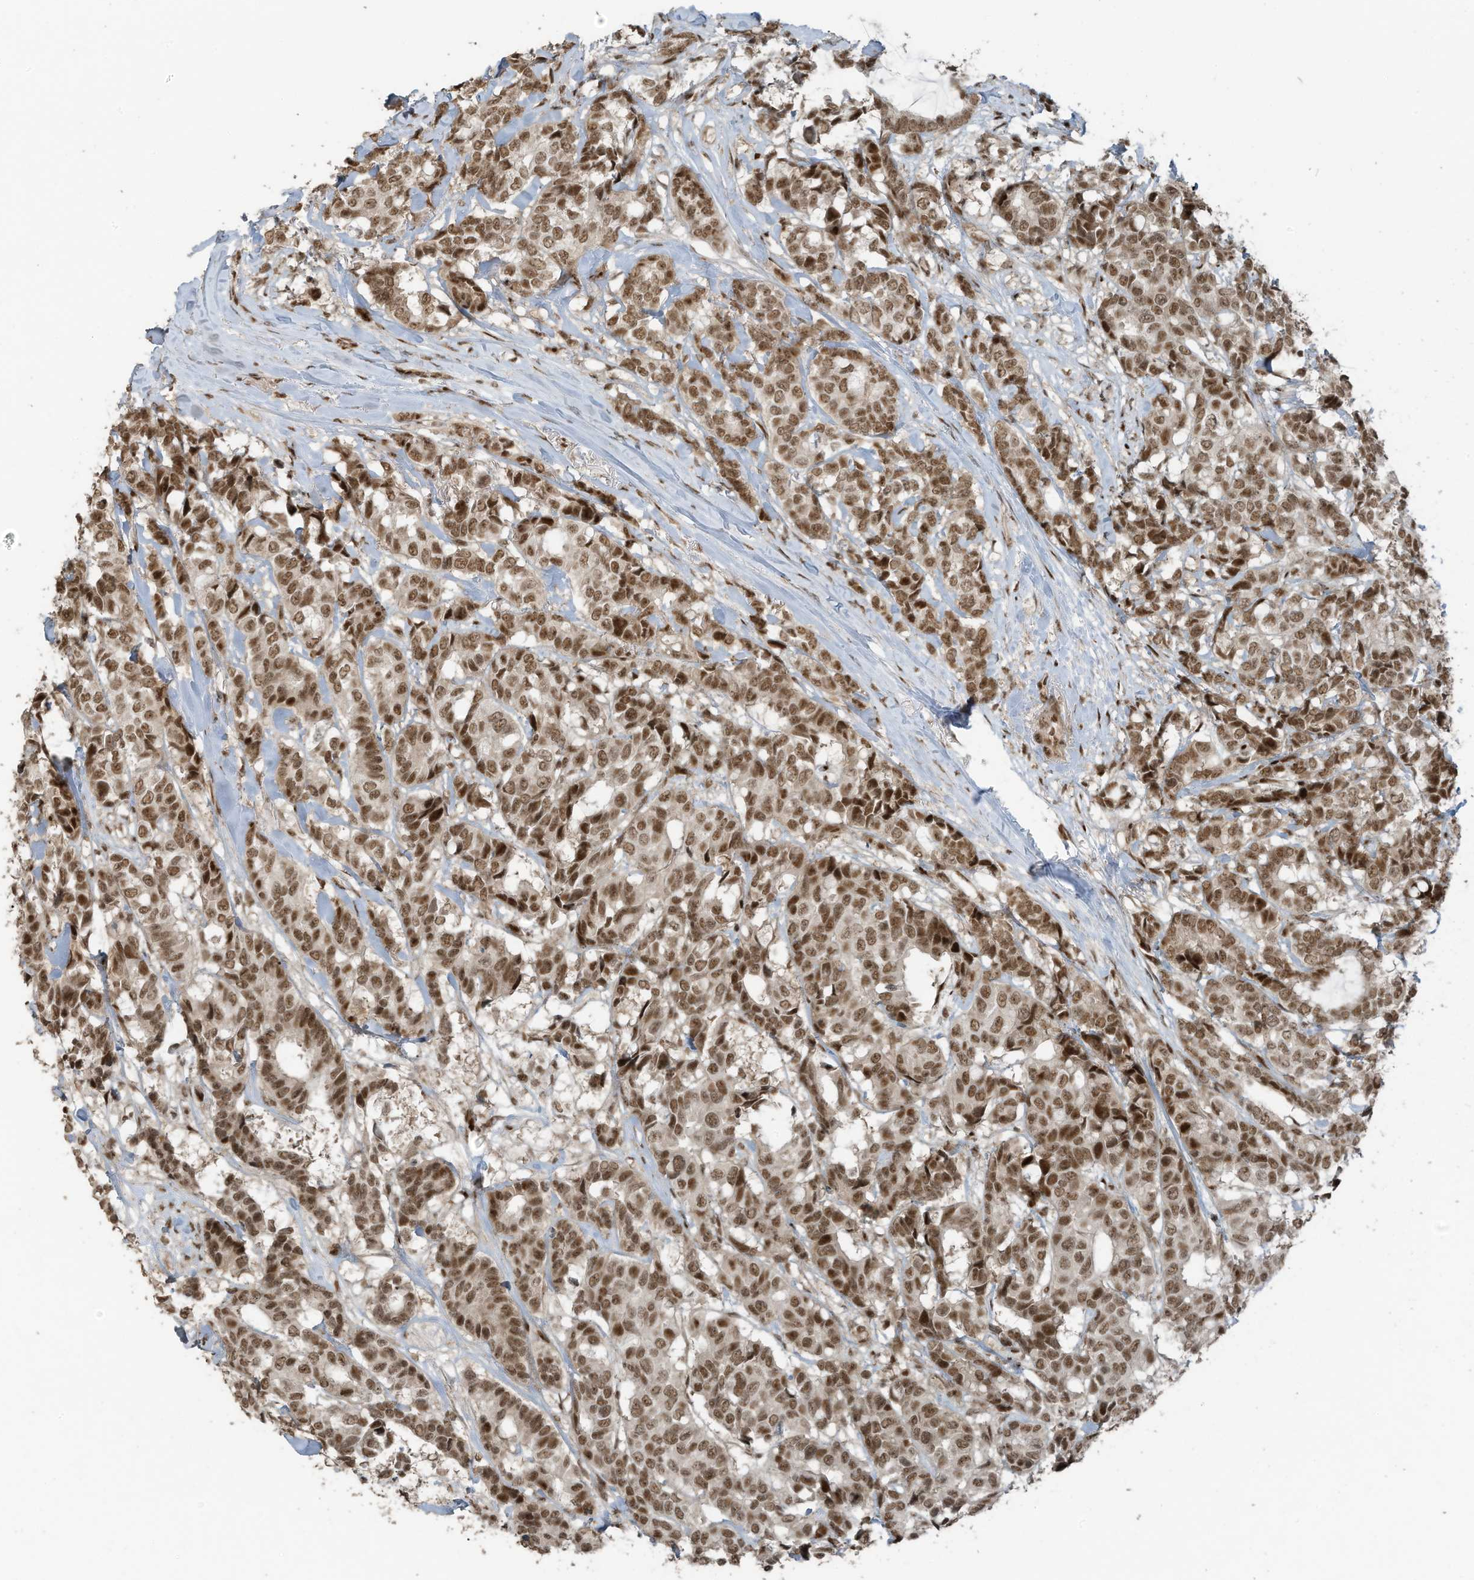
{"staining": {"intensity": "moderate", "quantity": ">75%", "location": "nuclear"}, "tissue": "breast cancer", "cell_type": "Tumor cells", "image_type": "cancer", "snomed": [{"axis": "morphology", "description": "Duct carcinoma"}, {"axis": "topography", "description": "Breast"}], "caption": "Tumor cells reveal moderate nuclear staining in about >75% of cells in breast cancer (infiltrating ductal carcinoma). (DAB (3,3'-diaminobenzidine) IHC with brightfield microscopy, high magnification).", "gene": "PCNP", "patient": {"sex": "female", "age": 87}}